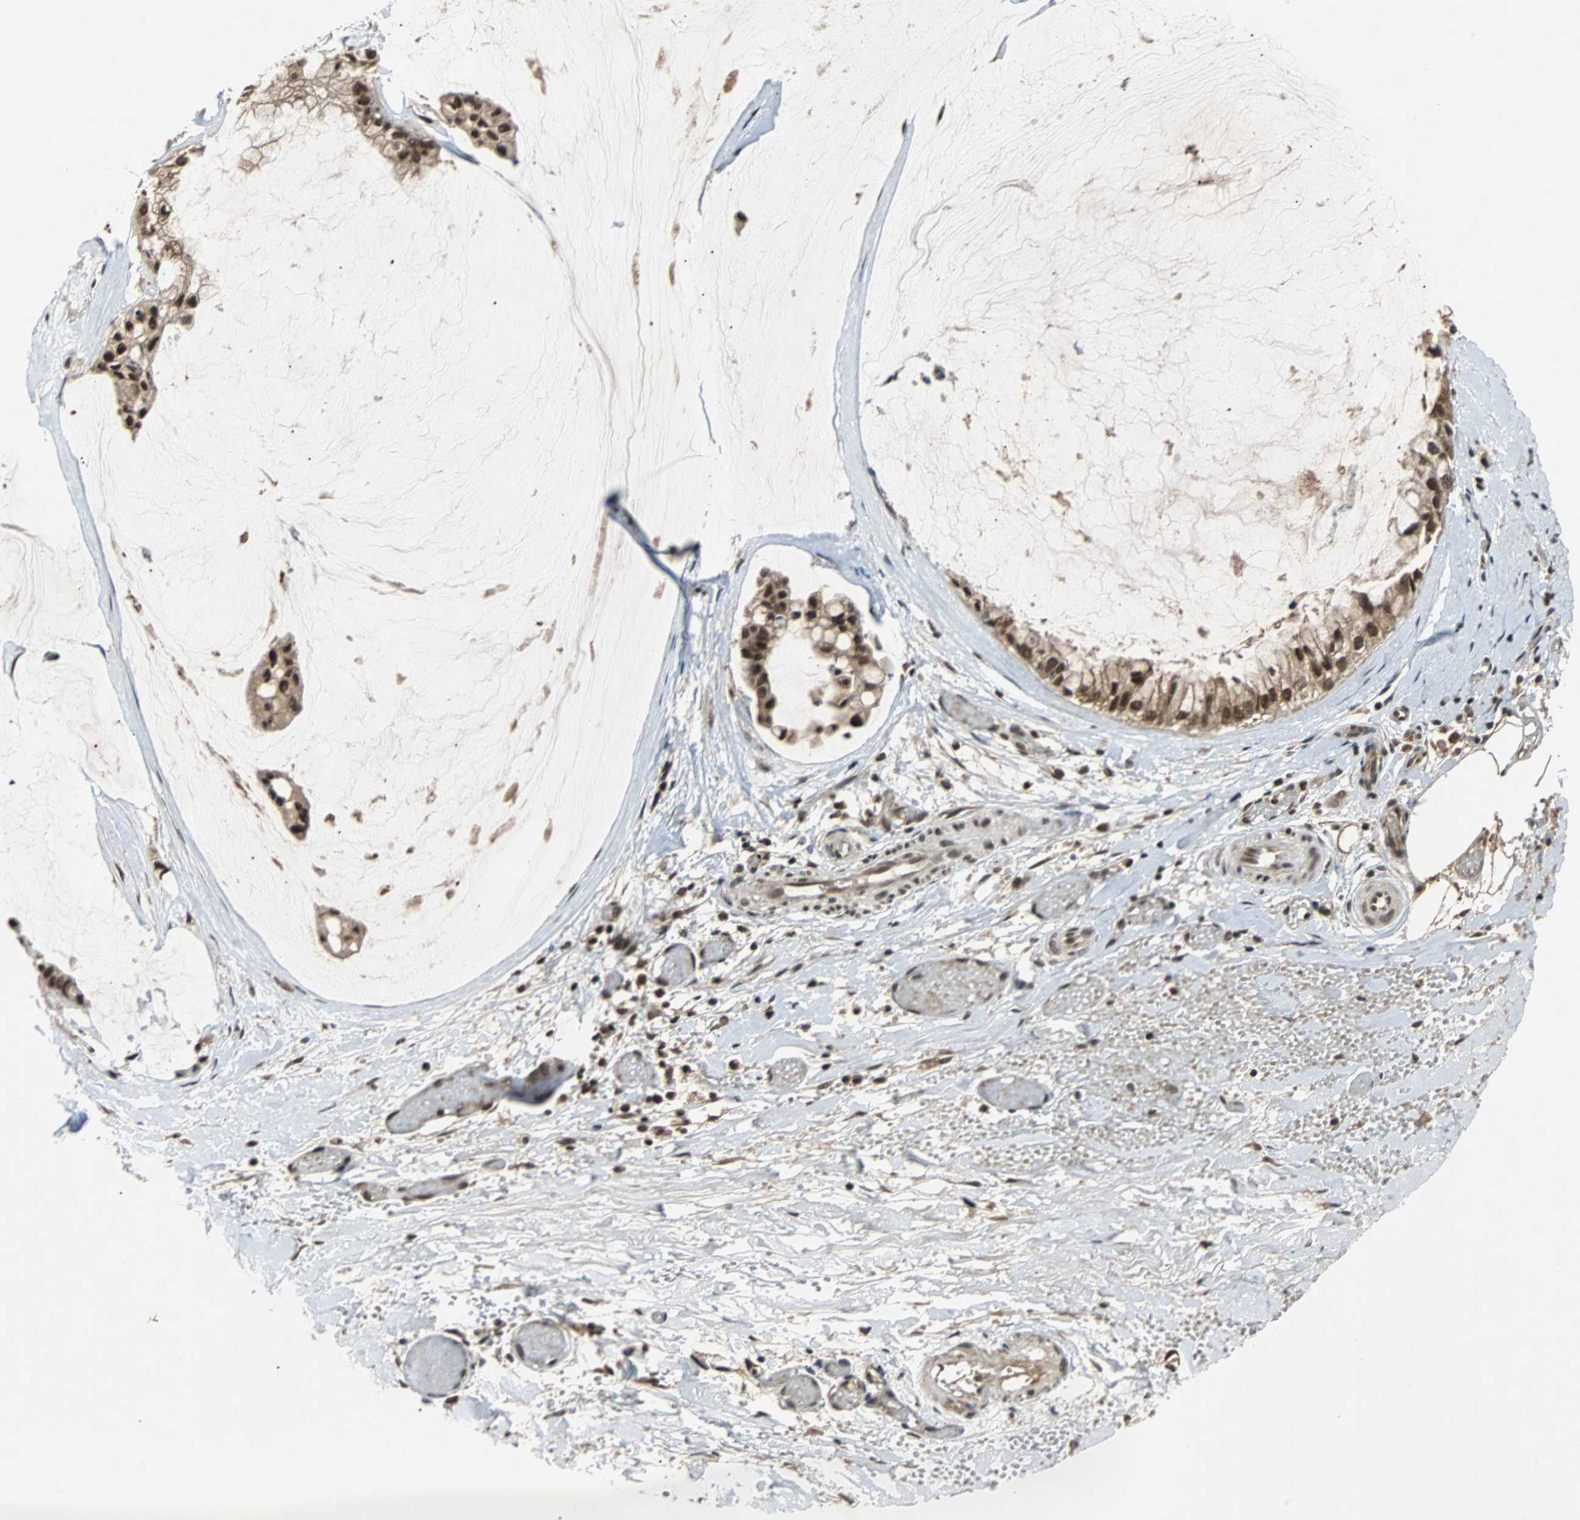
{"staining": {"intensity": "strong", "quantity": ">75%", "location": "nuclear"}, "tissue": "ovarian cancer", "cell_type": "Tumor cells", "image_type": "cancer", "snomed": [{"axis": "morphology", "description": "Cystadenocarcinoma, mucinous, NOS"}, {"axis": "topography", "description": "Ovary"}], "caption": "Strong nuclear protein positivity is present in about >75% of tumor cells in ovarian cancer. (brown staining indicates protein expression, while blue staining denotes nuclei).", "gene": "TAF5", "patient": {"sex": "female", "age": 39}}